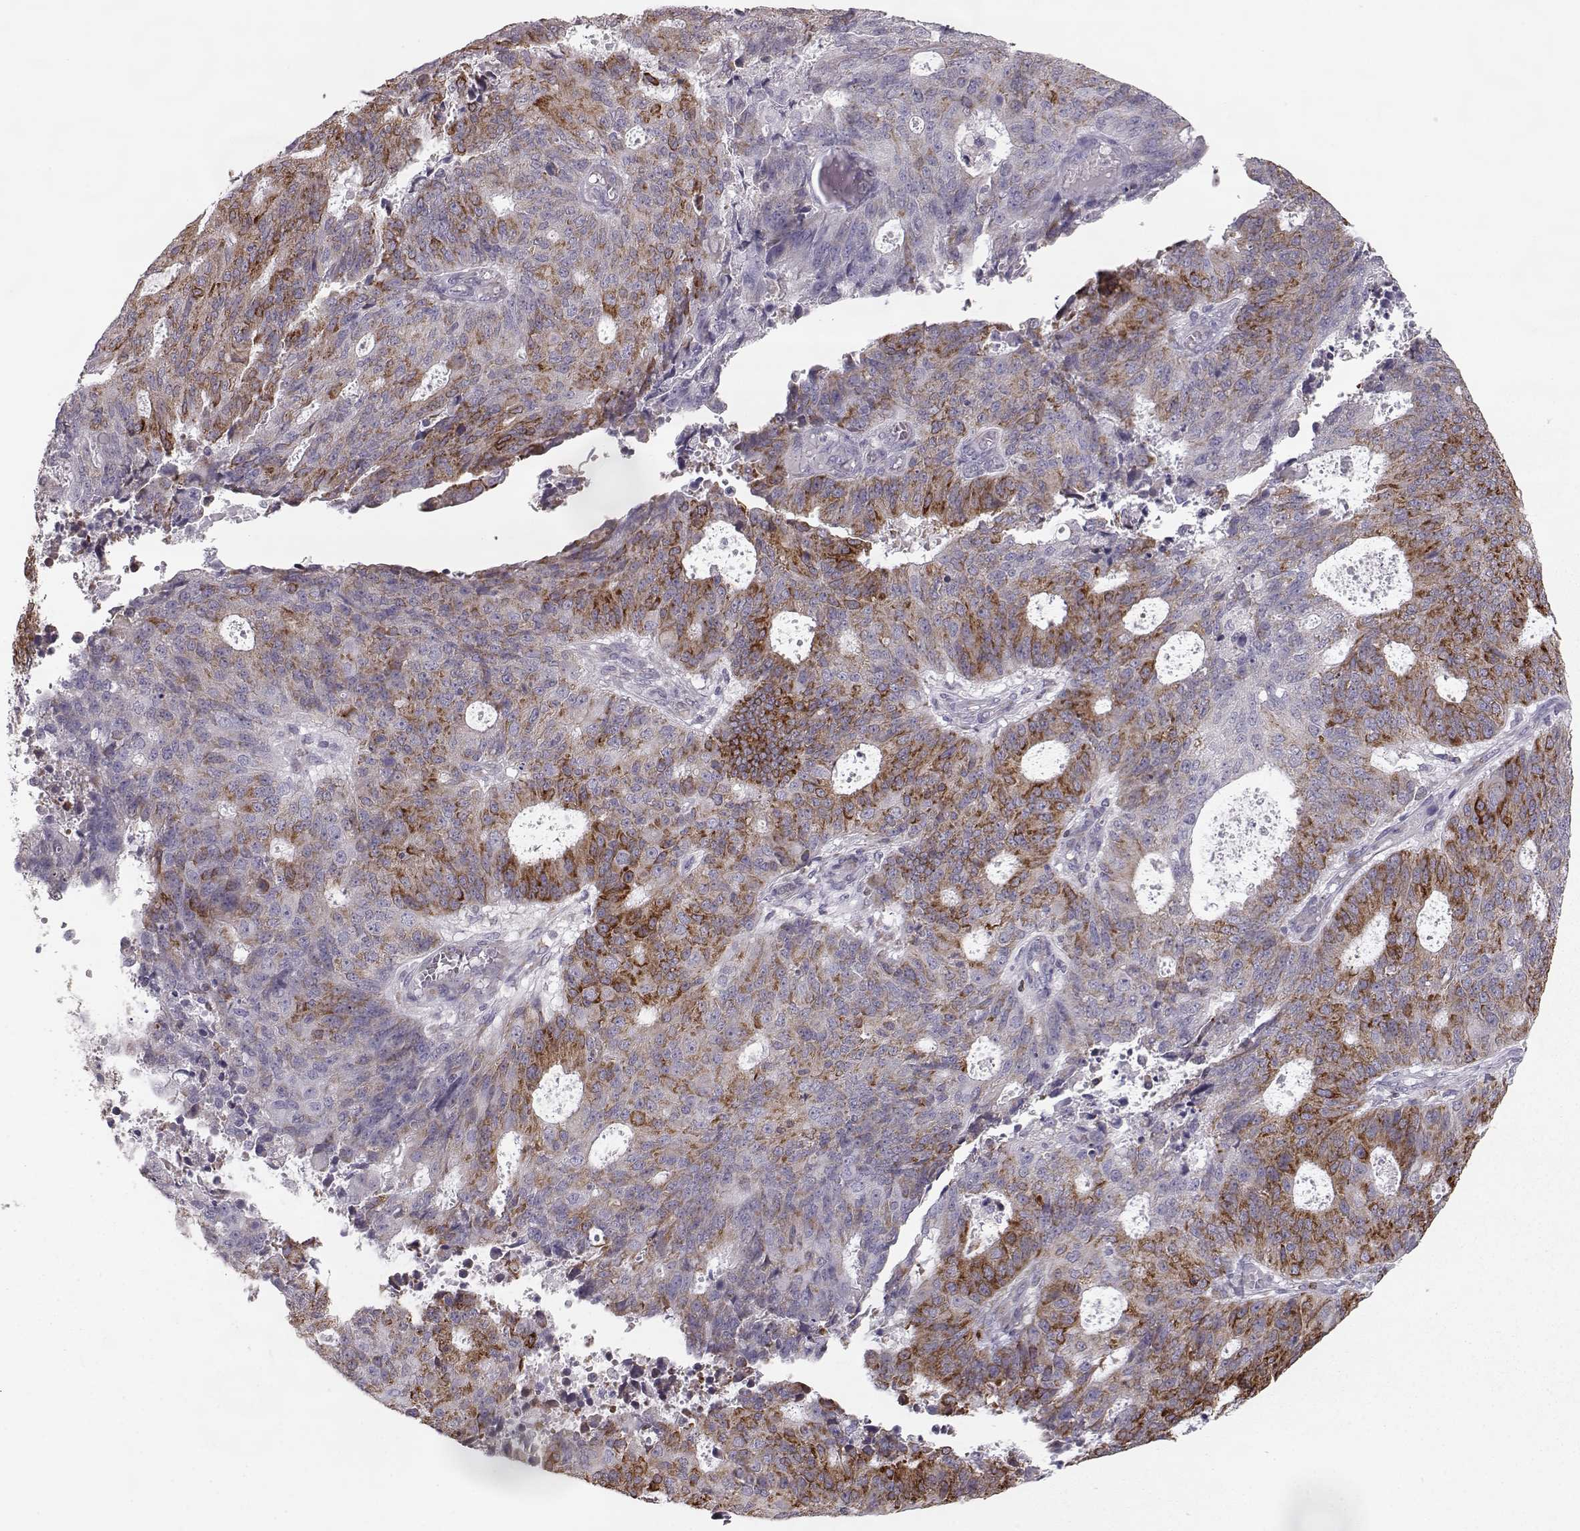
{"staining": {"intensity": "moderate", "quantity": "25%-75%", "location": "cytoplasmic/membranous"}, "tissue": "endometrial cancer", "cell_type": "Tumor cells", "image_type": "cancer", "snomed": [{"axis": "morphology", "description": "Adenocarcinoma, NOS"}, {"axis": "topography", "description": "Endometrium"}], "caption": "A brown stain highlights moderate cytoplasmic/membranous expression of a protein in endometrial adenocarcinoma tumor cells.", "gene": "ELOVL5", "patient": {"sex": "female", "age": 82}}